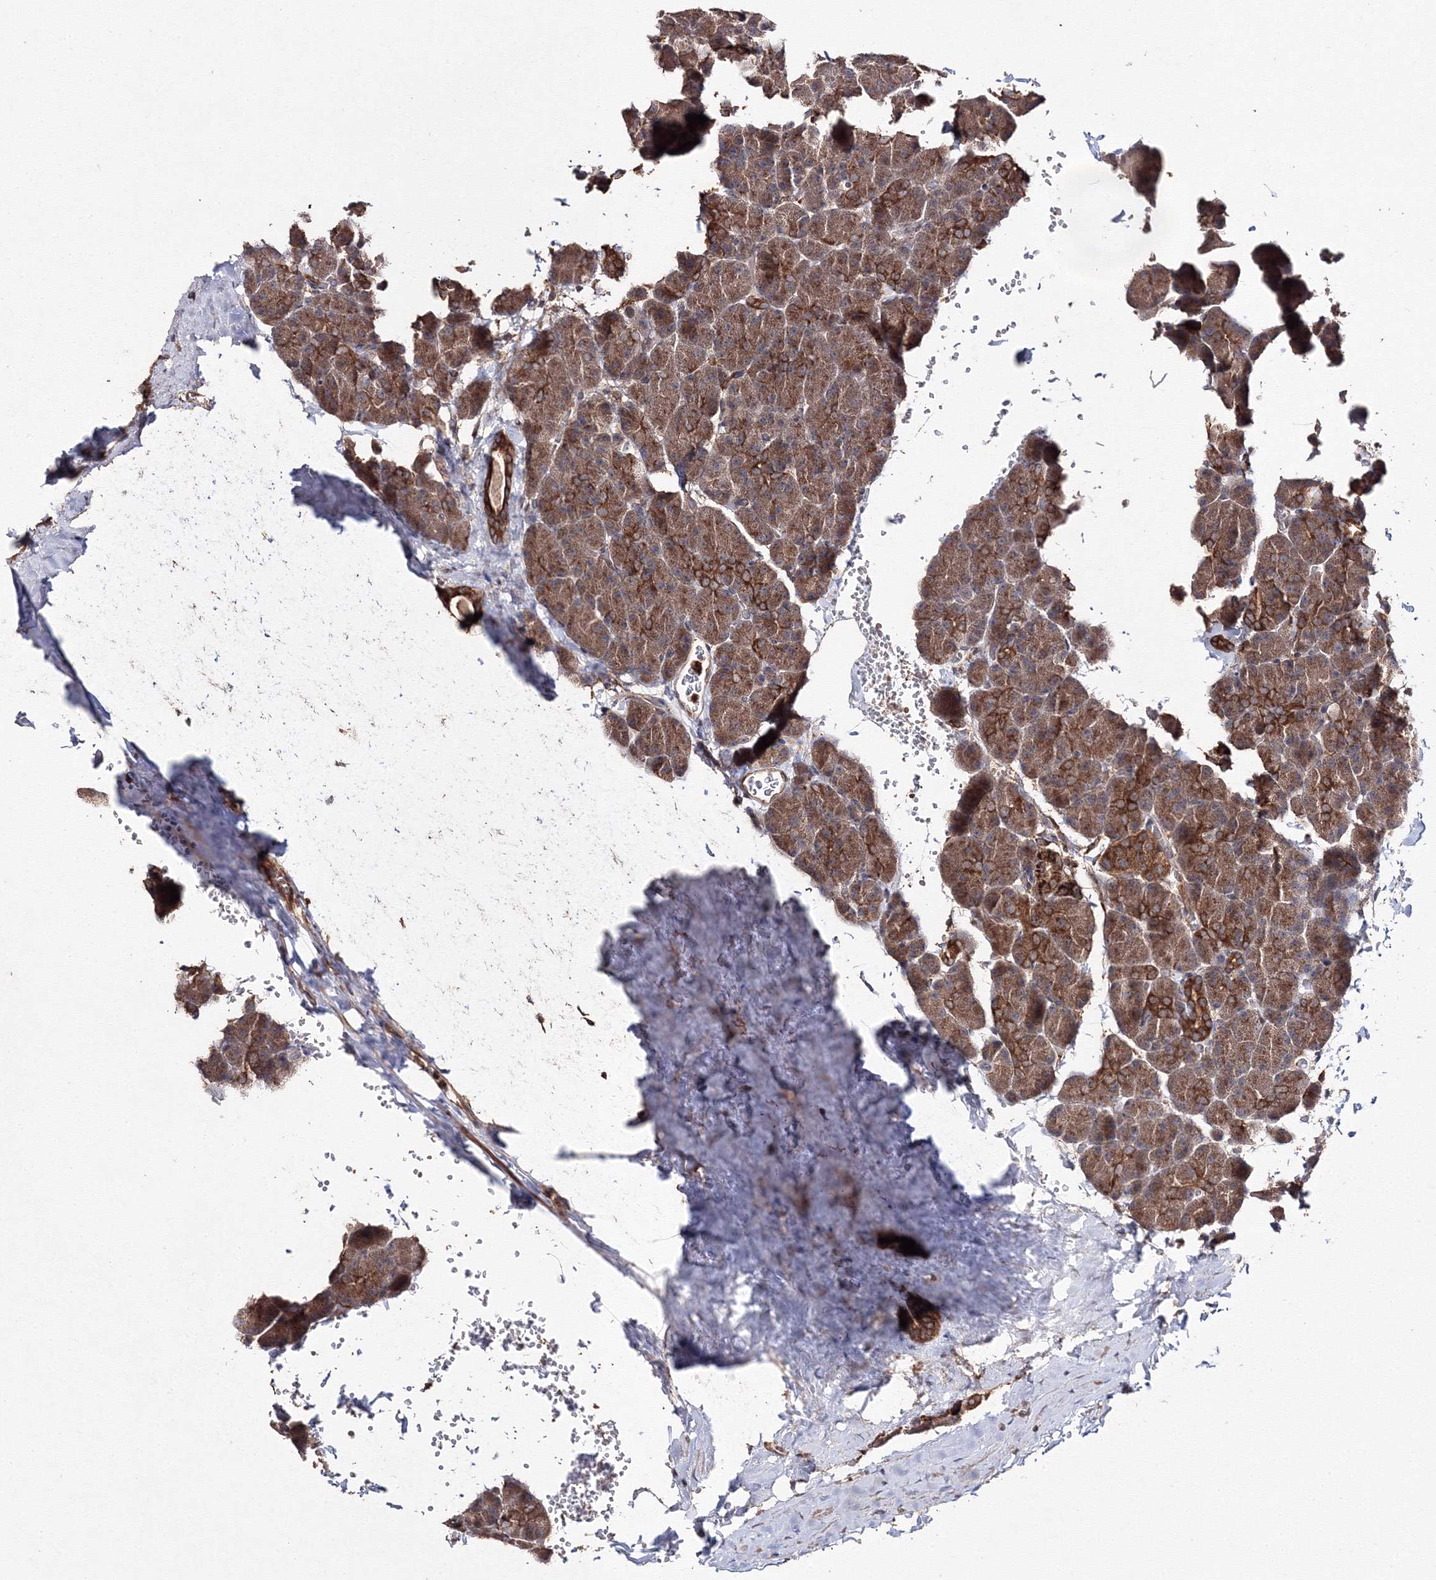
{"staining": {"intensity": "moderate", "quantity": ">75%", "location": "cytoplasmic/membranous"}, "tissue": "pancreas", "cell_type": "Exocrine glandular cells", "image_type": "normal", "snomed": [{"axis": "morphology", "description": "Normal tissue, NOS"}, {"axis": "topography", "description": "Pancreas"}], "caption": "Protein staining by immunohistochemistry demonstrates moderate cytoplasmic/membranous positivity in approximately >75% of exocrine glandular cells in unremarkable pancreas.", "gene": "DDO", "patient": {"sex": "female", "age": 35}}